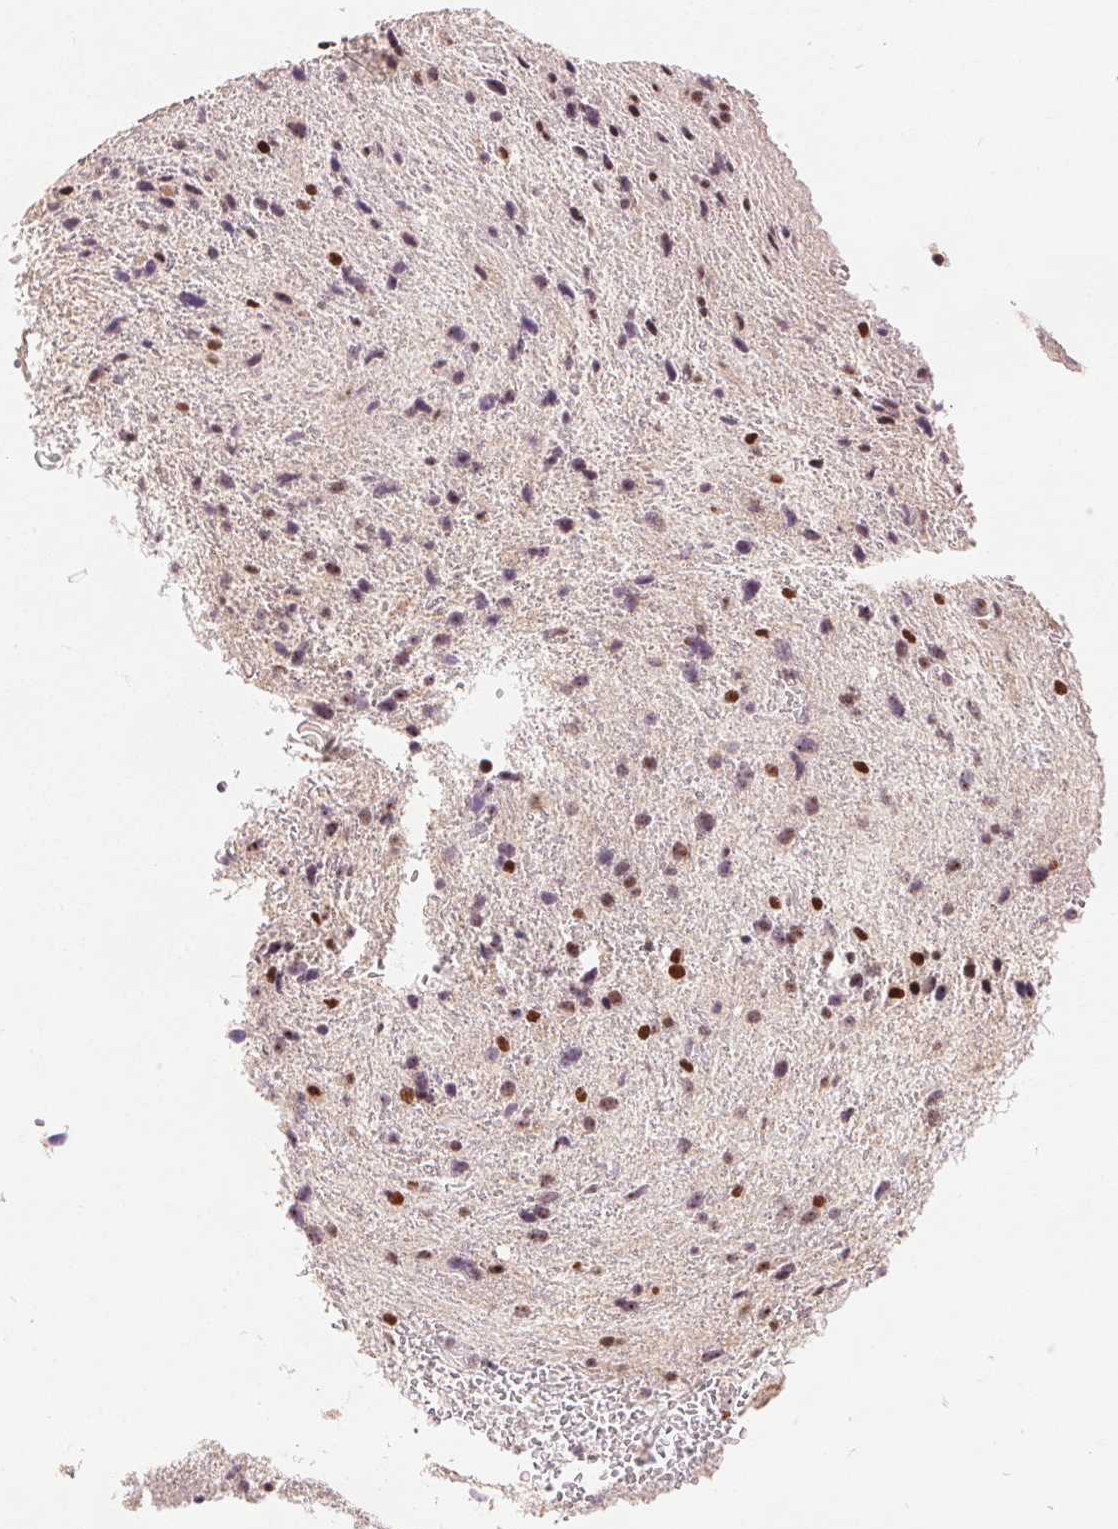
{"staining": {"intensity": "moderate", "quantity": ">75%", "location": "nuclear"}, "tissue": "glioma", "cell_type": "Tumor cells", "image_type": "cancer", "snomed": [{"axis": "morphology", "description": "Glioma, malignant, Low grade"}, {"axis": "topography", "description": "Brain"}], "caption": "Malignant glioma (low-grade) tissue displays moderate nuclear expression in about >75% of tumor cells, visualized by immunohistochemistry. (DAB (3,3'-diaminobenzidine) IHC with brightfield microscopy, high magnification).", "gene": "ZNF703", "patient": {"sex": "female", "age": 55}}